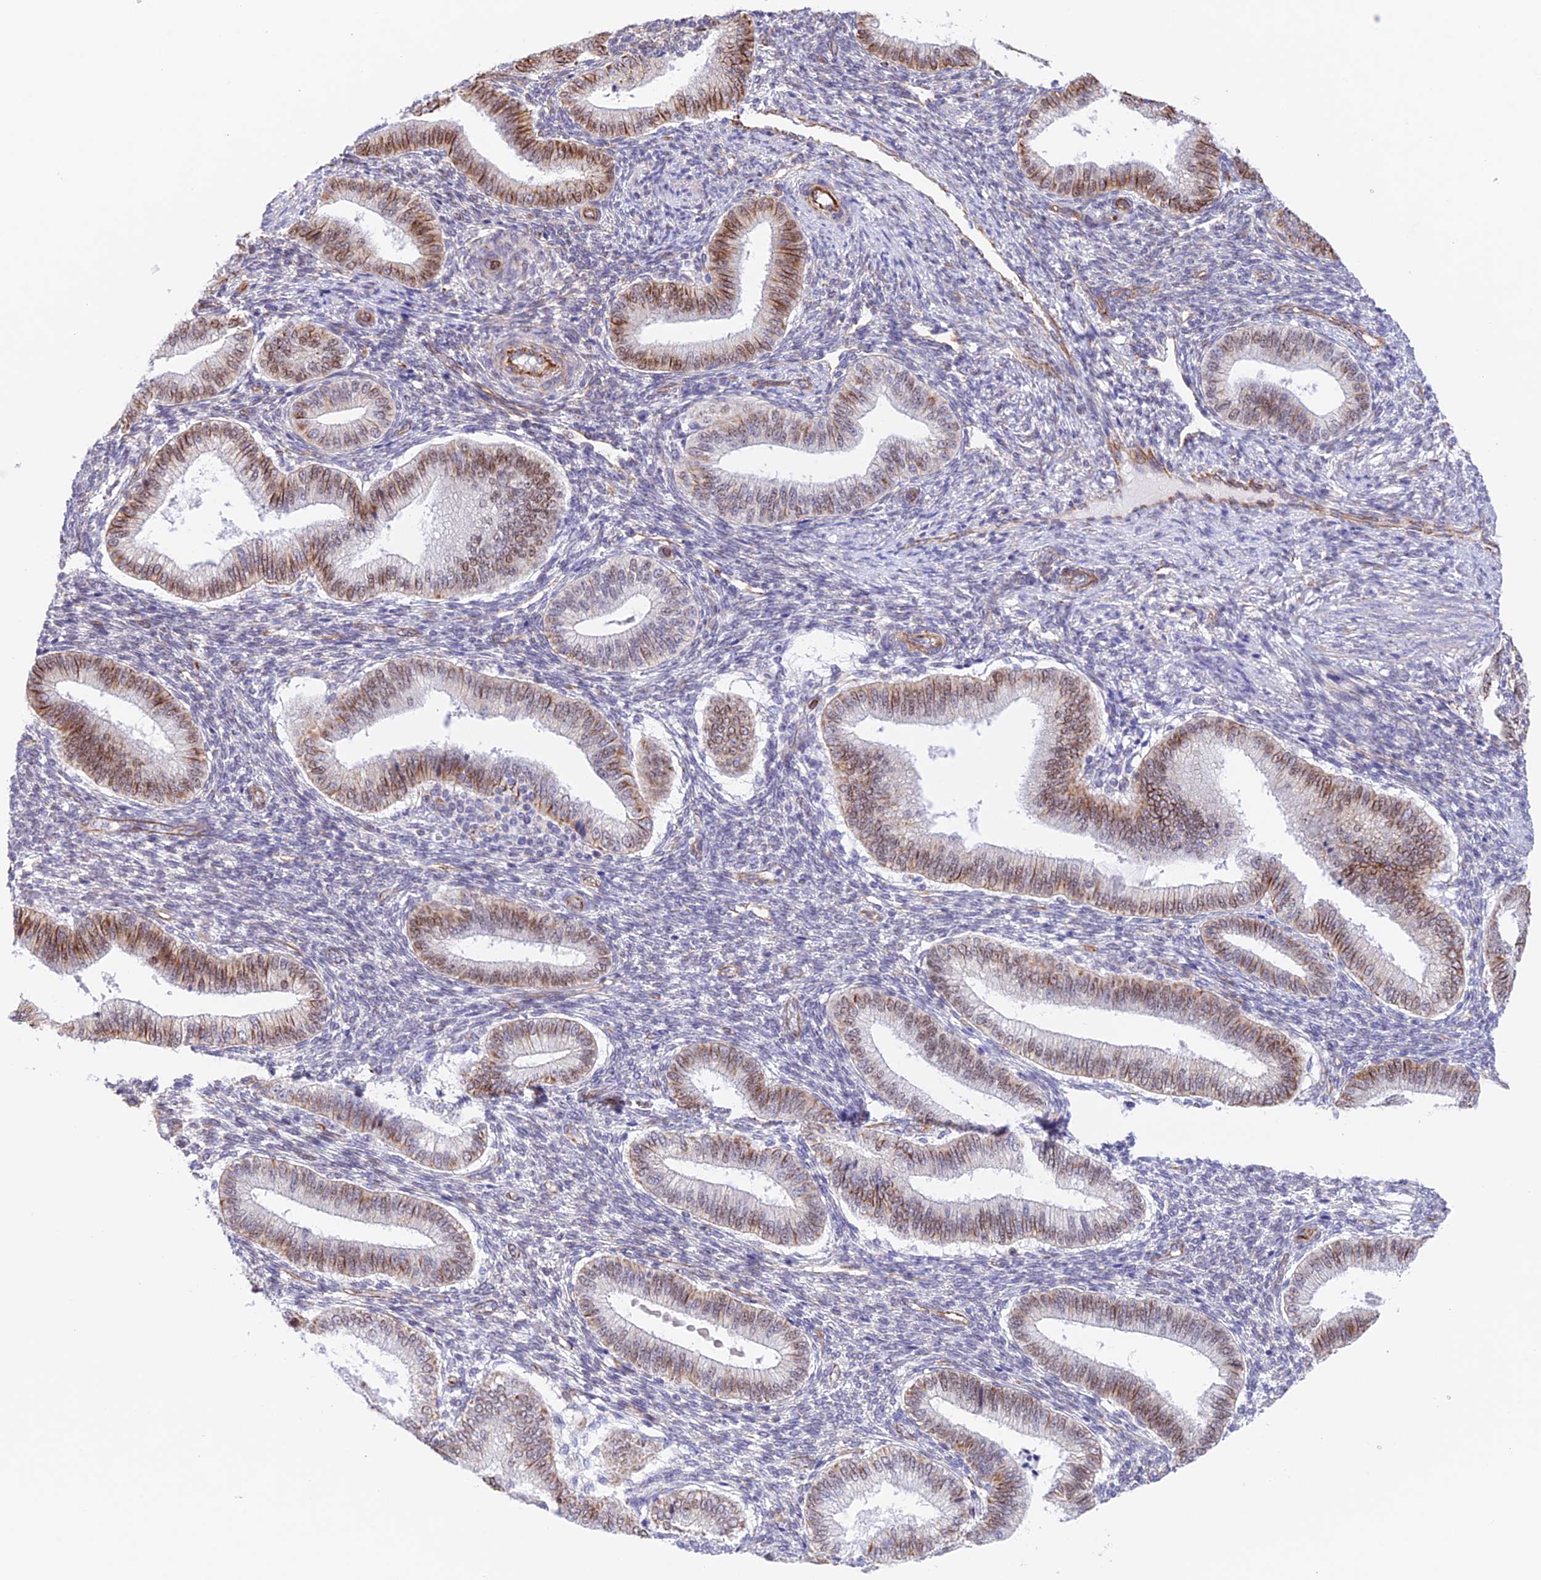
{"staining": {"intensity": "negative", "quantity": "none", "location": "none"}, "tissue": "endometrium", "cell_type": "Cells in endometrial stroma", "image_type": "normal", "snomed": [{"axis": "morphology", "description": "Normal tissue, NOS"}, {"axis": "topography", "description": "Endometrium"}], "caption": "An image of endometrium stained for a protein shows no brown staining in cells in endometrial stroma.", "gene": "ZNF652", "patient": {"sex": "female", "age": 39}}